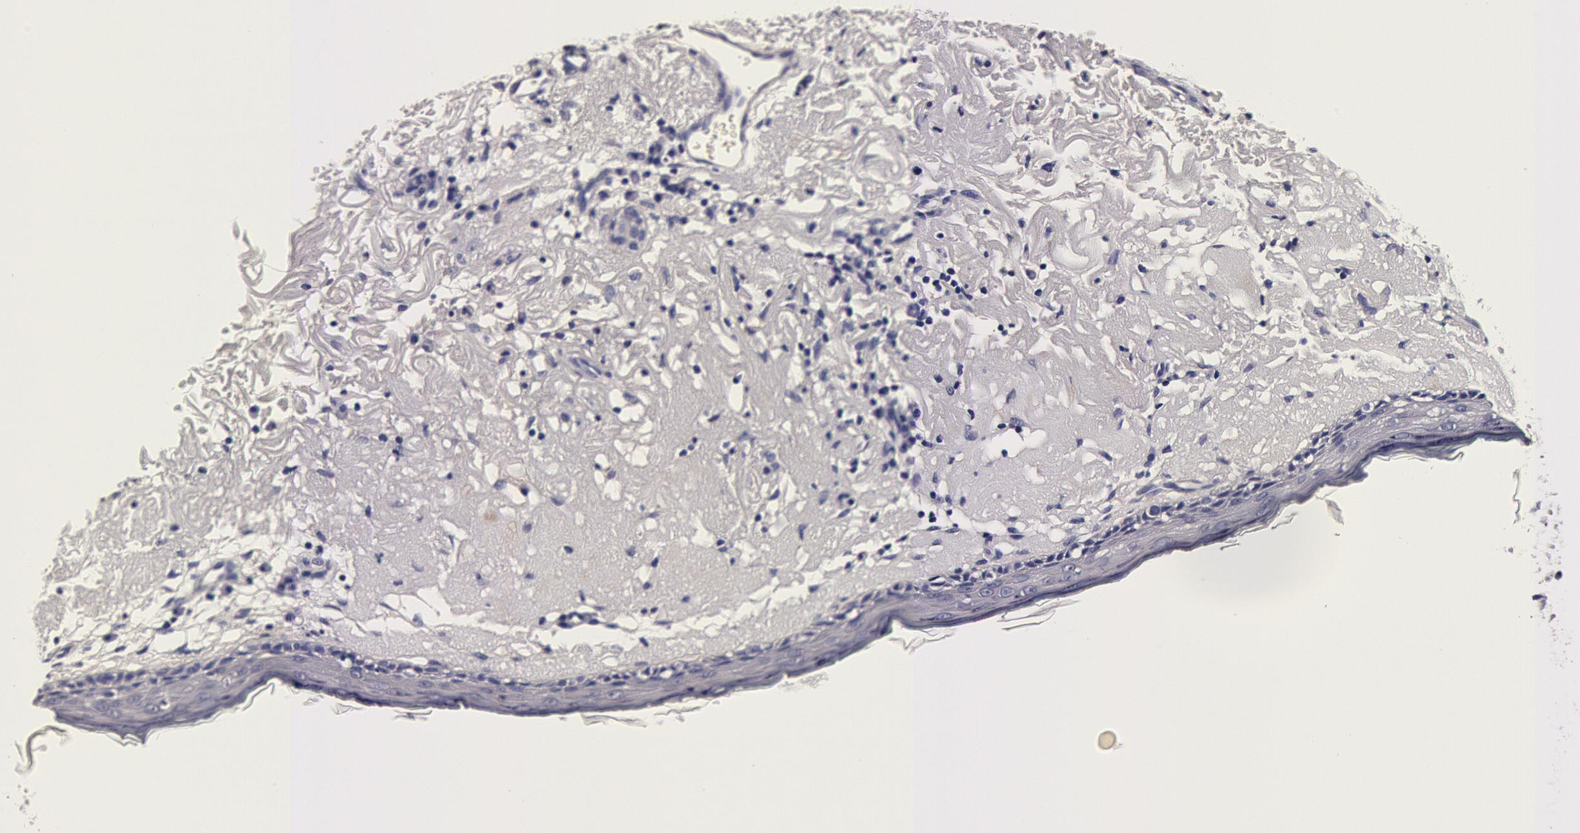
{"staining": {"intensity": "negative", "quantity": "25%-75%", "location": "none"}, "tissue": "skin", "cell_type": "Fibroblasts", "image_type": "normal", "snomed": [{"axis": "morphology", "description": "Normal tissue, NOS"}, {"axis": "topography", "description": "Skin"}], "caption": "IHC image of benign skin: skin stained with DAB (3,3'-diaminobenzidine) shows no significant protein expression in fibroblasts. (DAB immunohistochemistry, high magnification).", "gene": "CCDC22", "patient": {"sex": "female", "age": 90}}